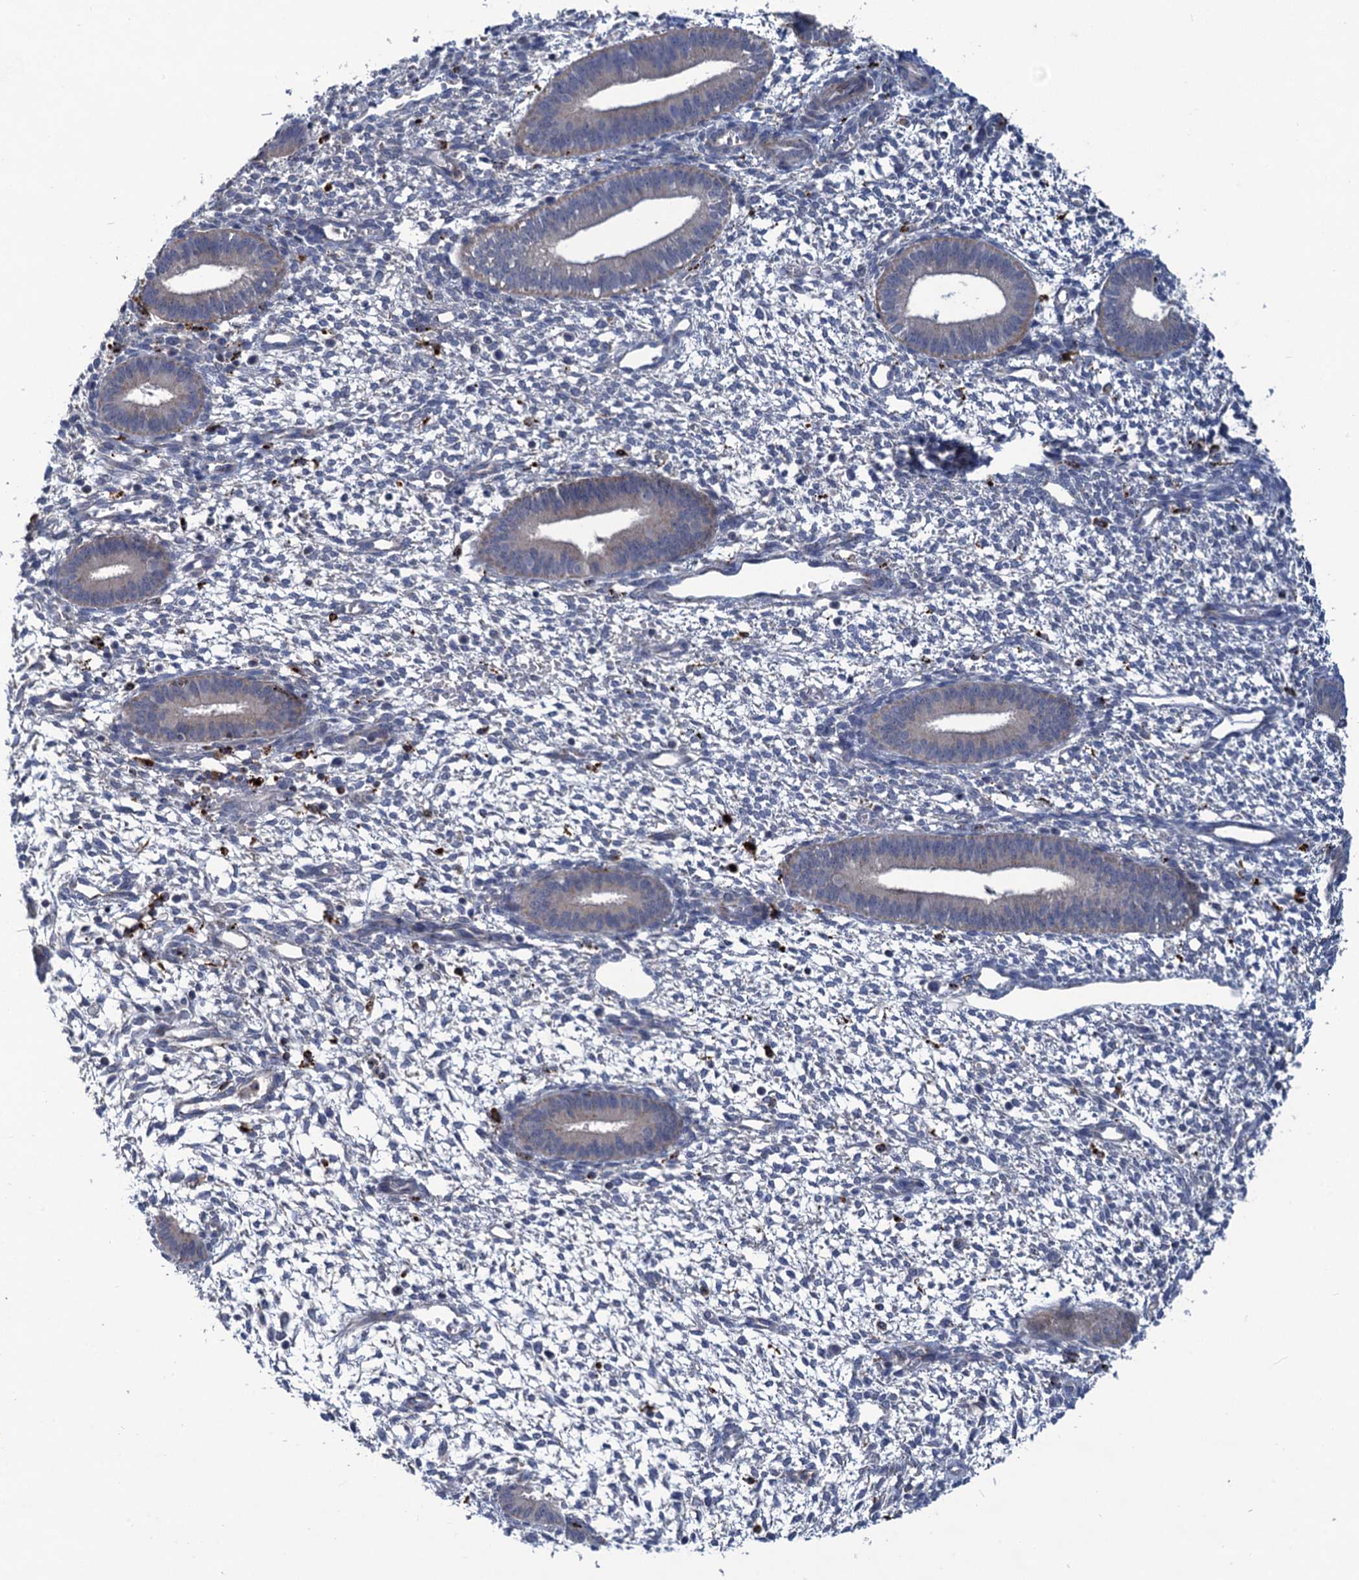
{"staining": {"intensity": "negative", "quantity": "none", "location": "none"}, "tissue": "endometrium", "cell_type": "Cells in endometrial stroma", "image_type": "normal", "snomed": [{"axis": "morphology", "description": "Normal tissue, NOS"}, {"axis": "topography", "description": "Endometrium"}], "caption": "Immunohistochemistry (IHC) micrograph of unremarkable endometrium: endometrium stained with DAB (3,3'-diaminobenzidine) reveals no significant protein expression in cells in endometrial stroma.", "gene": "ANKS3", "patient": {"sex": "female", "age": 46}}